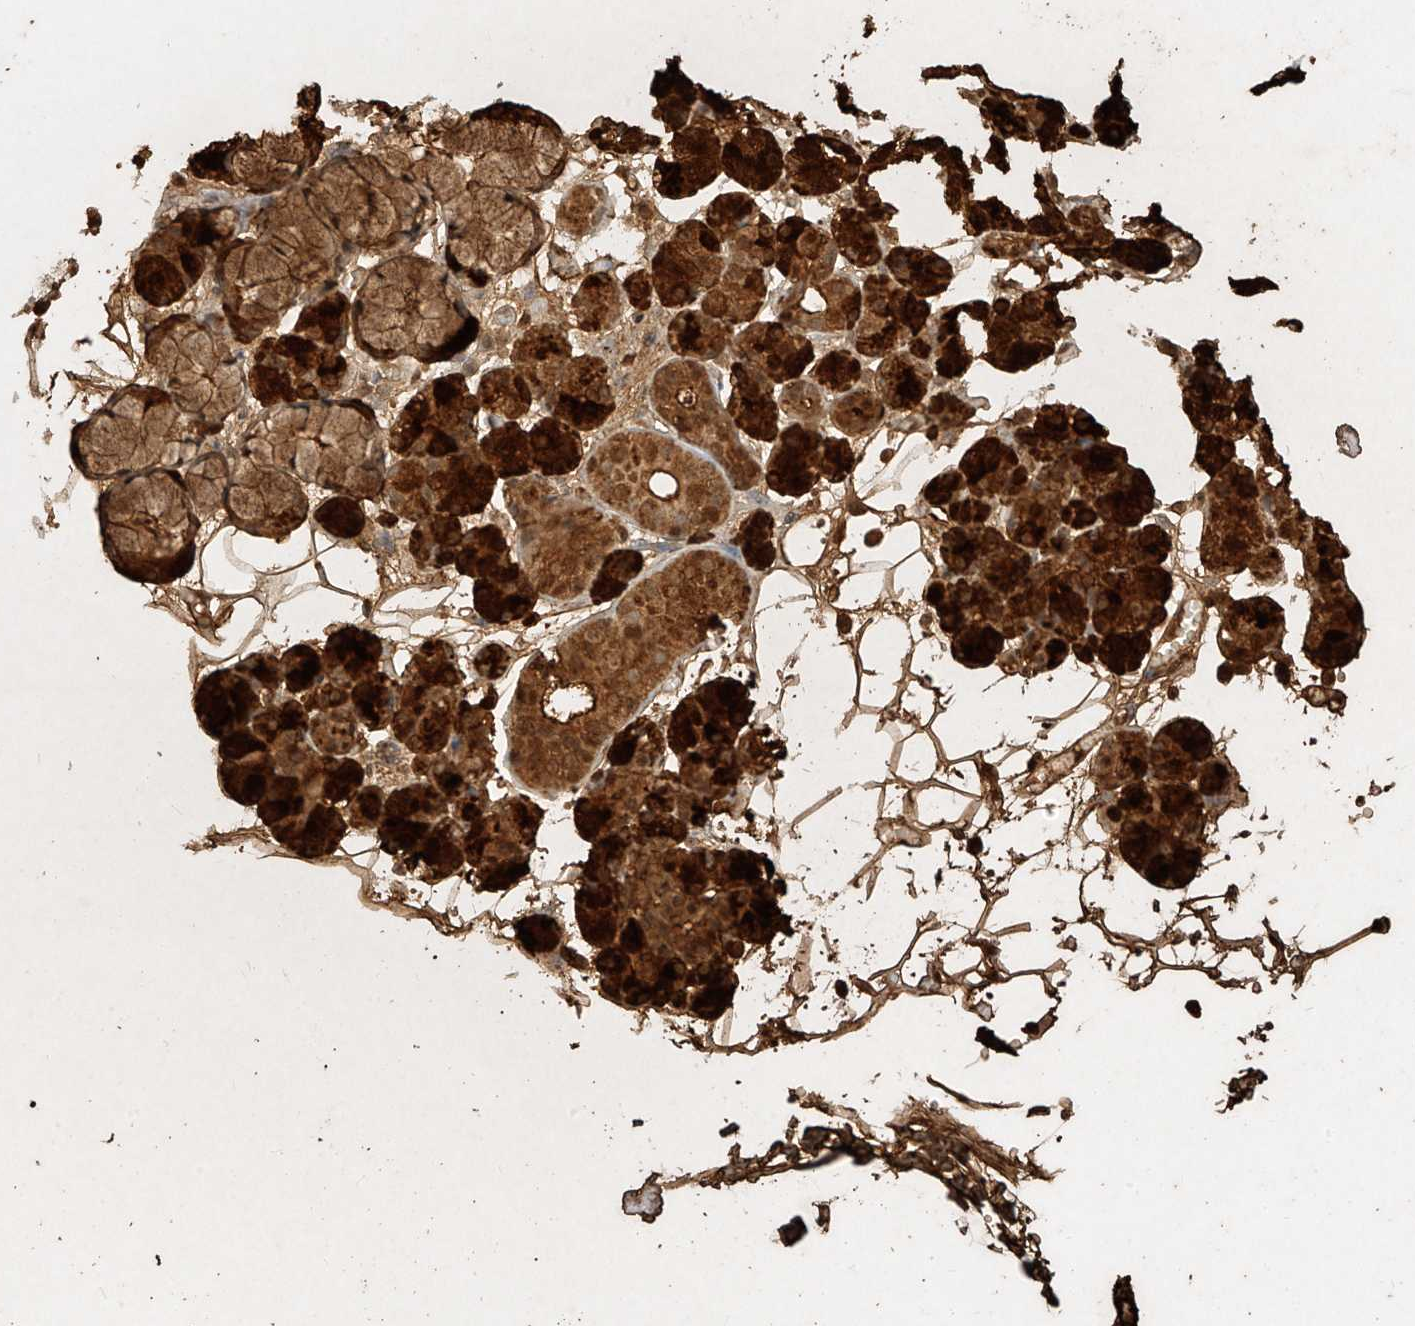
{"staining": {"intensity": "strong", "quantity": ">75%", "location": "cytoplasmic/membranous,nuclear"}, "tissue": "salivary gland", "cell_type": "Glandular cells", "image_type": "normal", "snomed": [{"axis": "morphology", "description": "Normal tissue, NOS"}, {"axis": "topography", "description": "Salivary gland"}], "caption": "IHC staining of benign salivary gland, which demonstrates high levels of strong cytoplasmic/membranous,nuclear expression in approximately >75% of glandular cells indicating strong cytoplasmic/membranous,nuclear protein positivity. The staining was performed using DAB (3,3'-diaminobenzidine) (brown) for protein detection and nuclei were counterstained in hematoxylin (blue).", "gene": "OSBPL7", "patient": {"sex": "male", "age": 63}}